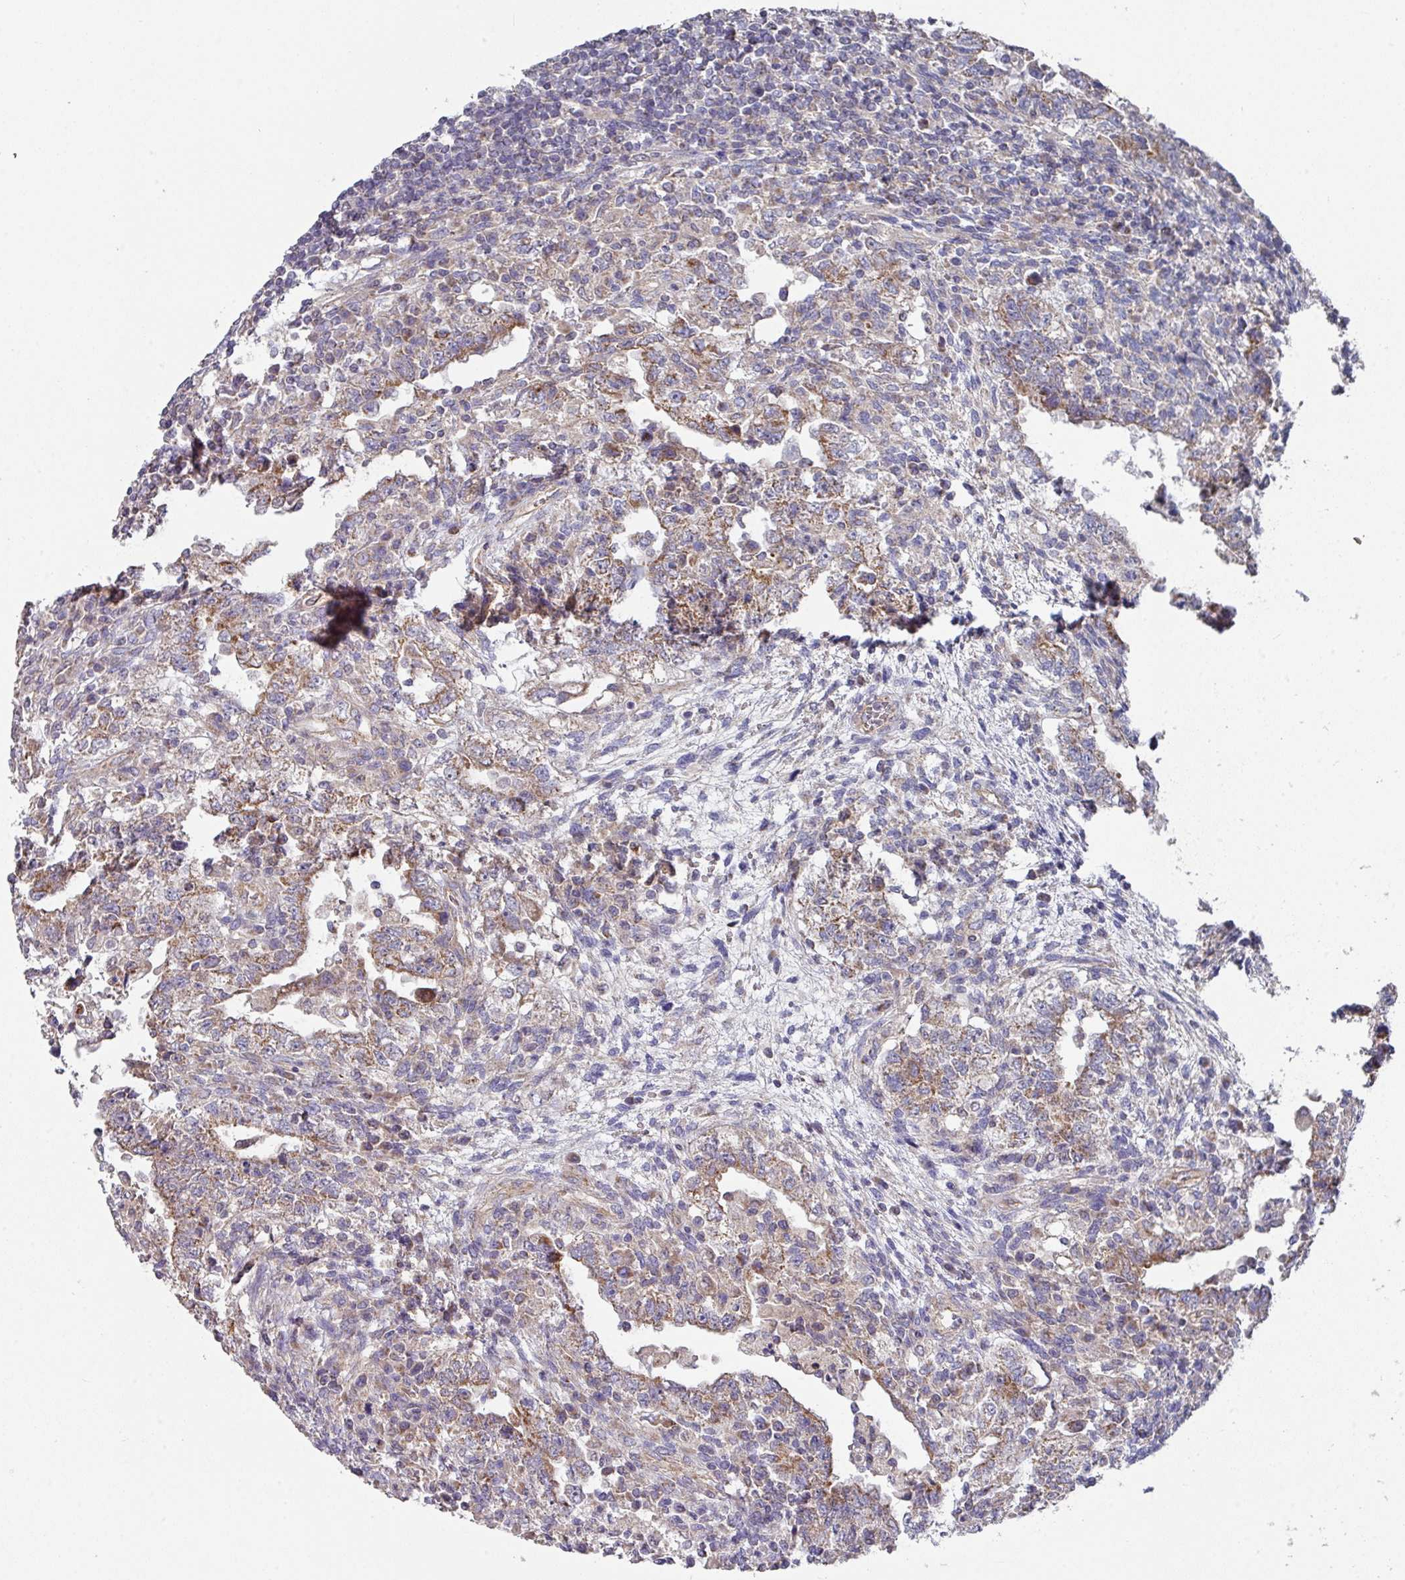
{"staining": {"intensity": "moderate", "quantity": ">75%", "location": "cytoplasmic/membranous"}, "tissue": "testis cancer", "cell_type": "Tumor cells", "image_type": "cancer", "snomed": [{"axis": "morphology", "description": "Carcinoma, Embryonal, NOS"}, {"axis": "topography", "description": "Testis"}], "caption": "A brown stain shows moderate cytoplasmic/membranous expression of a protein in embryonal carcinoma (testis) tumor cells.", "gene": "DCAF12L2", "patient": {"sex": "male", "age": 26}}